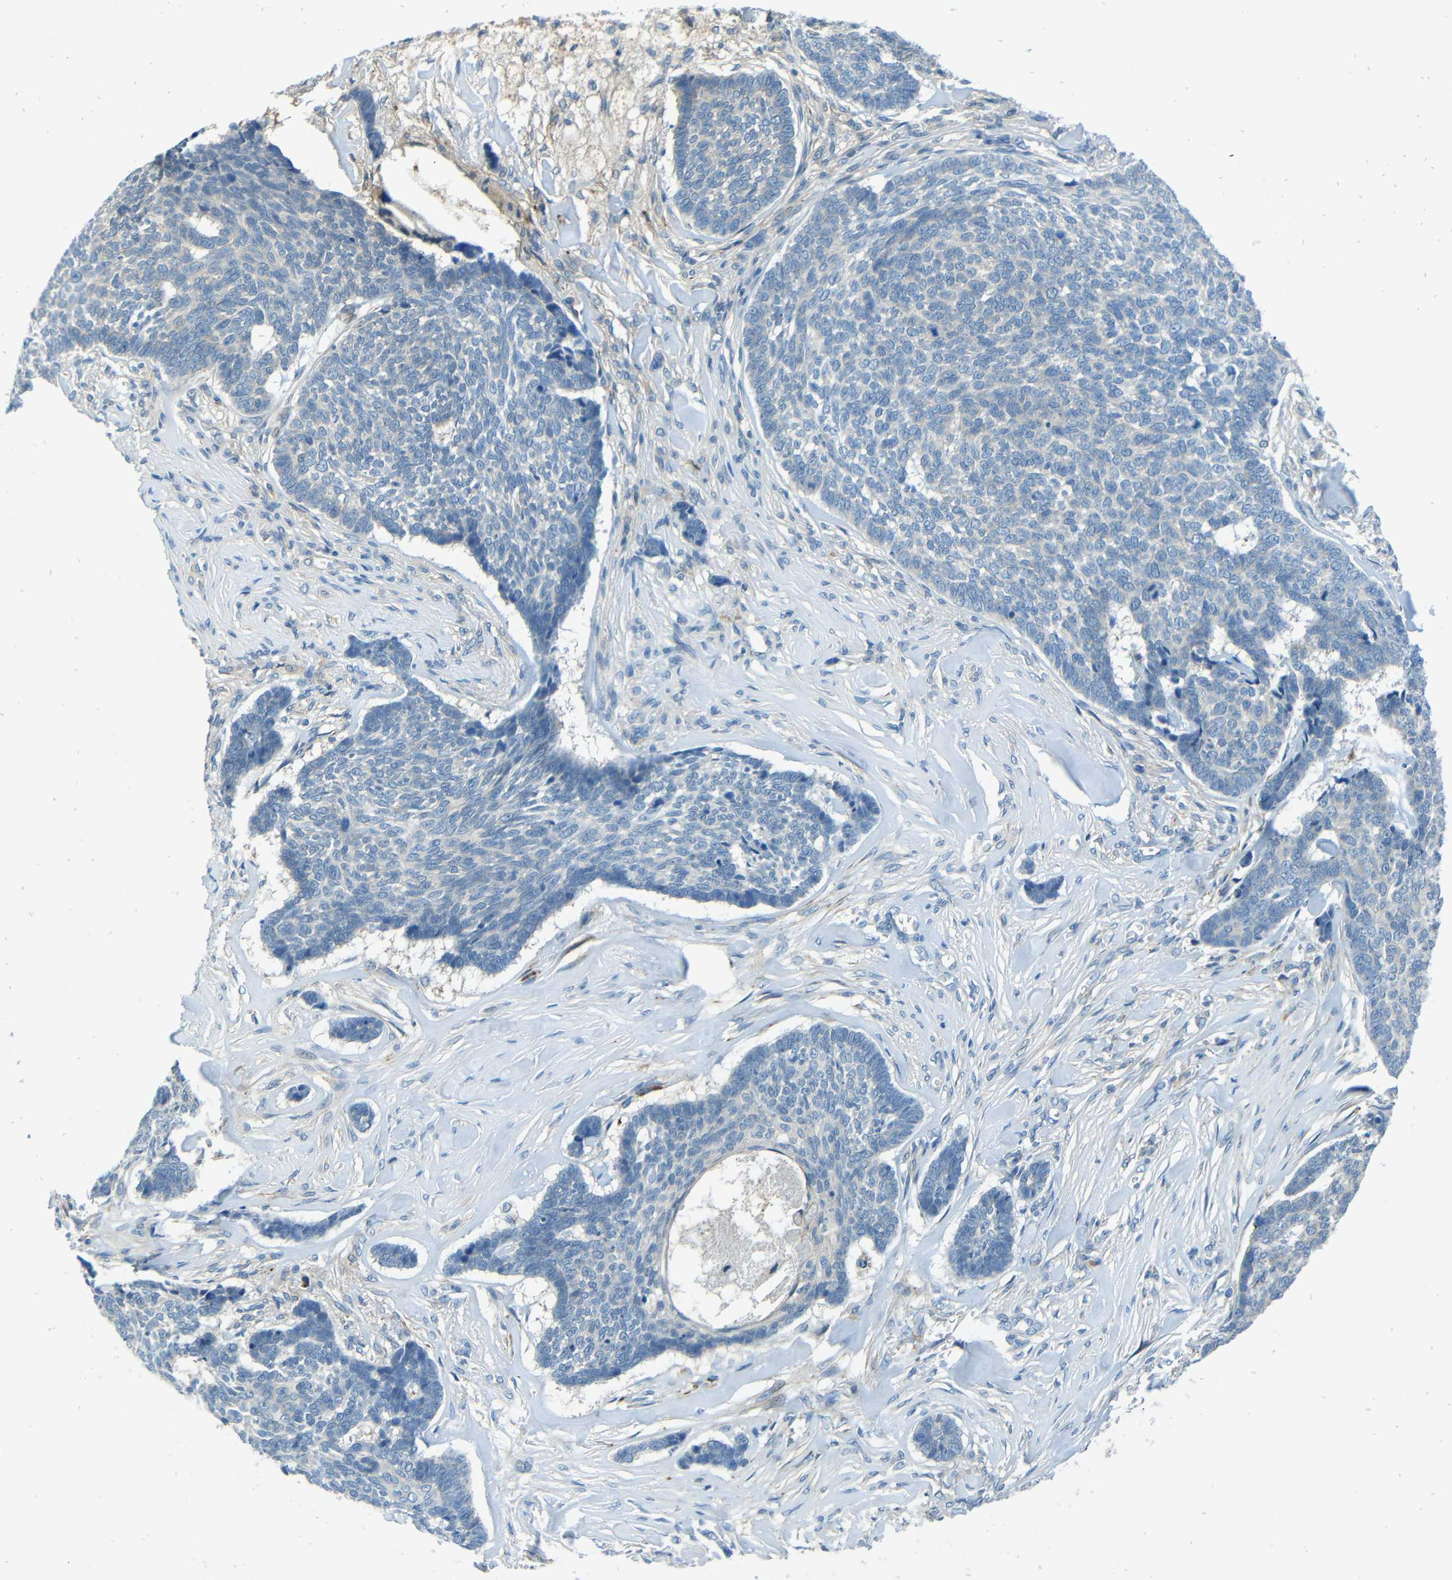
{"staining": {"intensity": "negative", "quantity": "none", "location": "none"}, "tissue": "skin cancer", "cell_type": "Tumor cells", "image_type": "cancer", "snomed": [{"axis": "morphology", "description": "Basal cell carcinoma"}, {"axis": "topography", "description": "Skin"}], "caption": "Immunohistochemistry histopathology image of neoplastic tissue: skin cancer stained with DAB shows no significant protein expression in tumor cells.", "gene": "CYP26B1", "patient": {"sex": "male", "age": 84}}